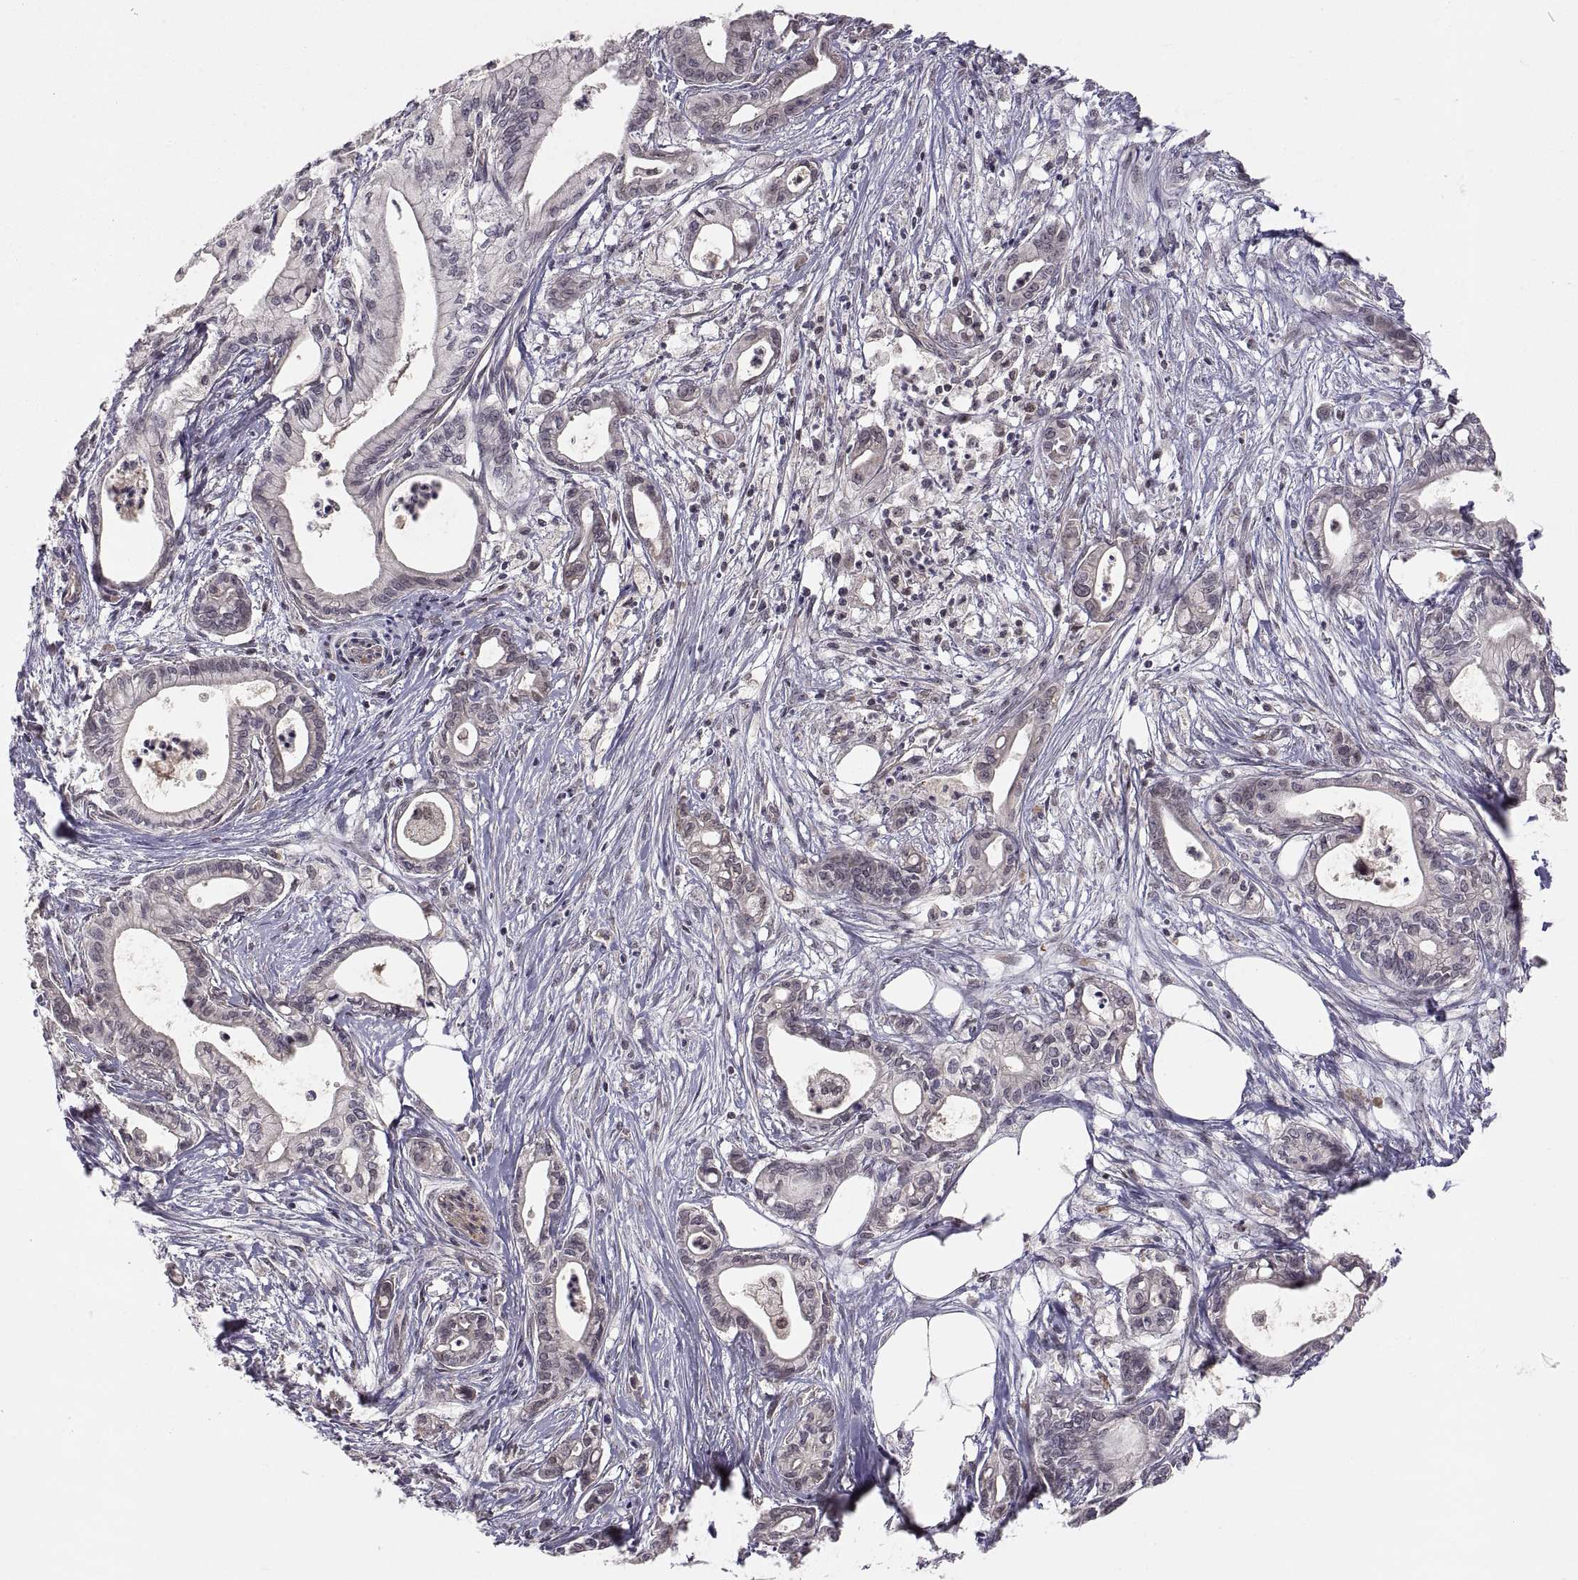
{"staining": {"intensity": "negative", "quantity": "none", "location": "none"}, "tissue": "pancreatic cancer", "cell_type": "Tumor cells", "image_type": "cancer", "snomed": [{"axis": "morphology", "description": "Adenocarcinoma, NOS"}, {"axis": "topography", "description": "Pancreas"}], "caption": "This is a micrograph of IHC staining of pancreatic adenocarcinoma, which shows no positivity in tumor cells. (Stains: DAB (3,3'-diaminobenzidine) immunohistochemistry with hematoxylin counter stain, Microscopy: brightfield microscopy at high magnification).", "gene": "ABL2", "patient": {"sex": "male", "age": 71}}